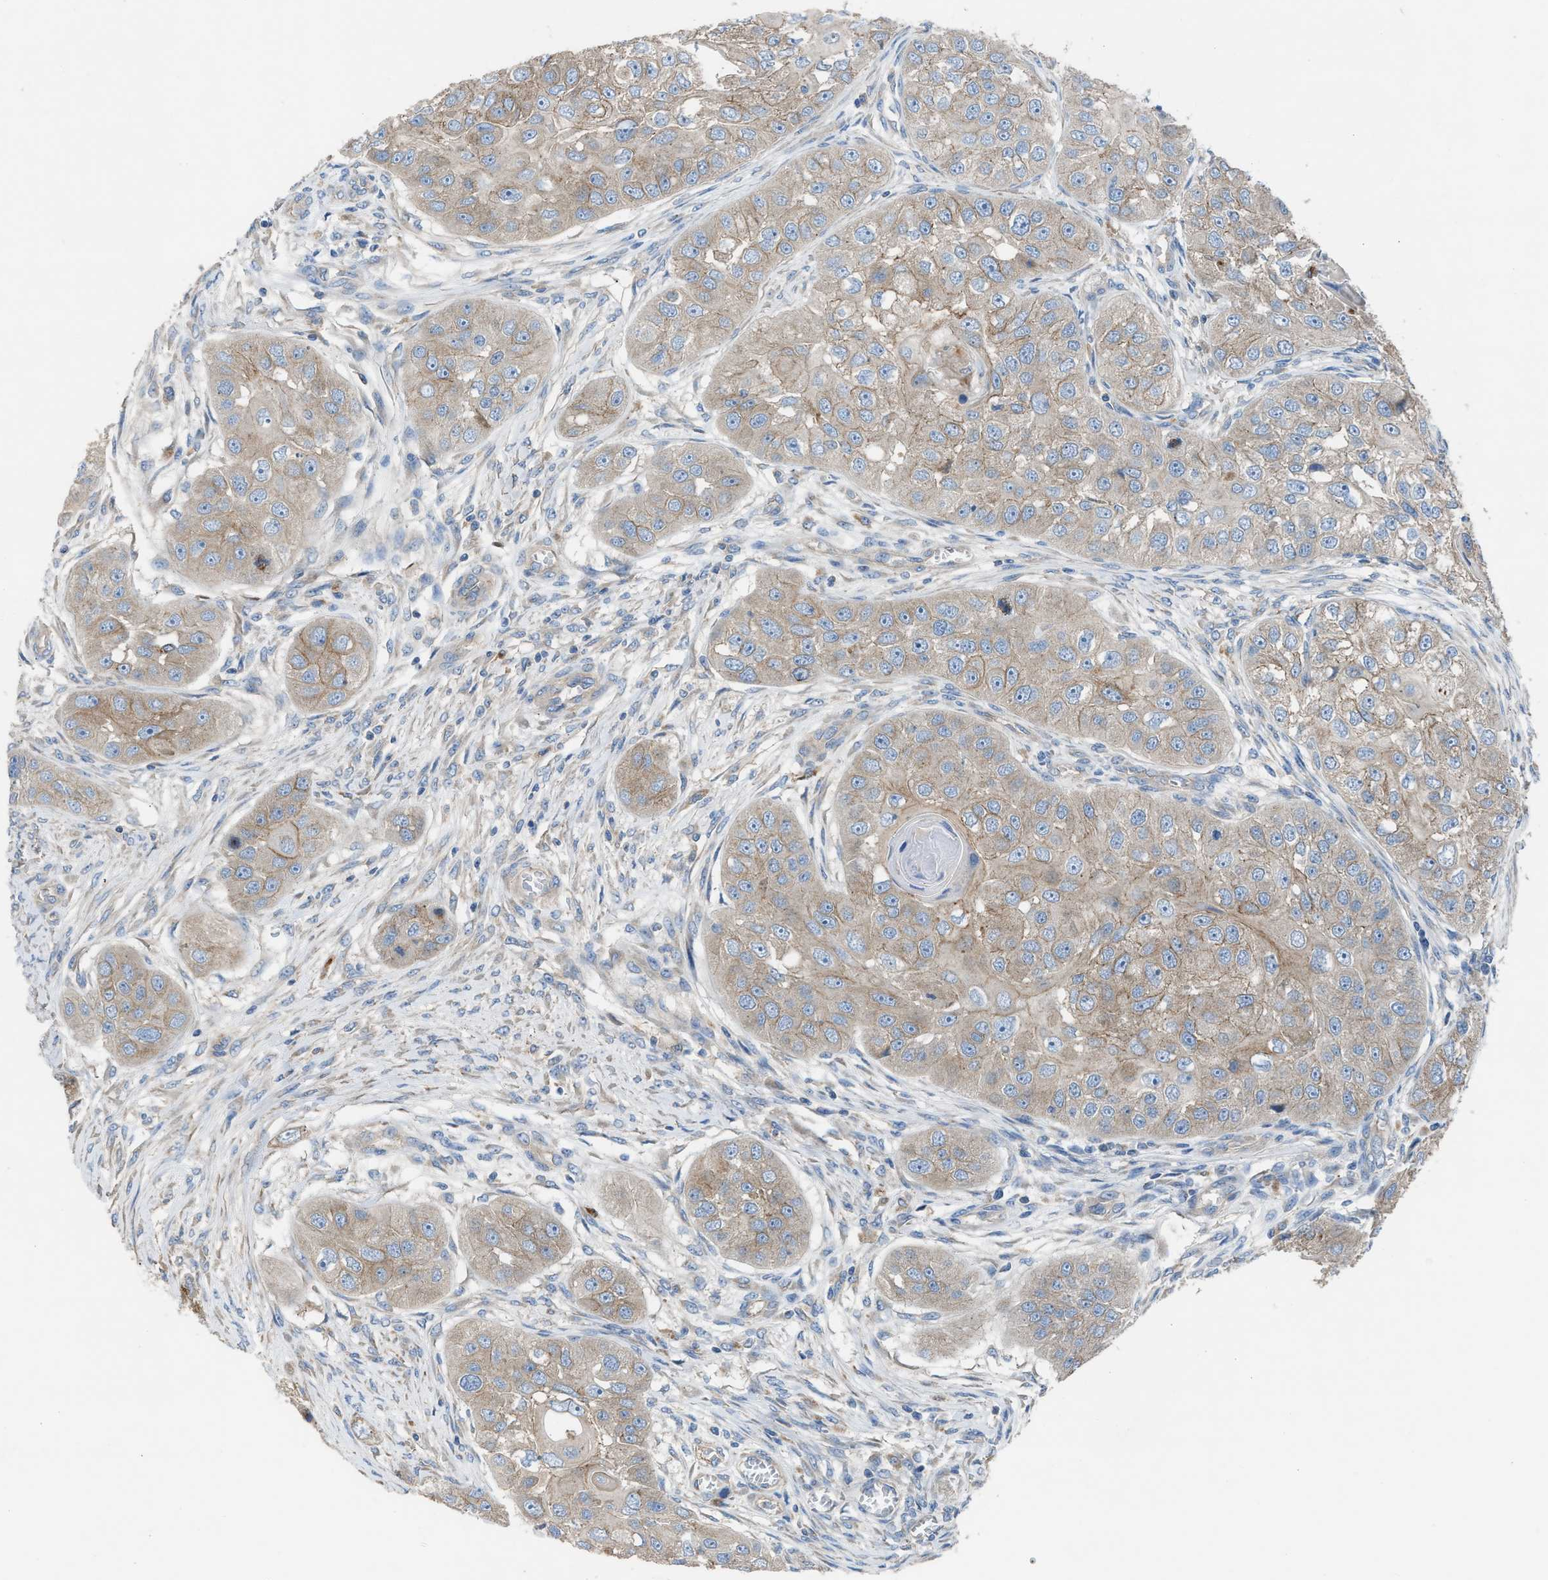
{"staining": {"intensity": "weak", "quantity": "25%-75%", "location": "cytoplasmic/membranous"}, "tissue": "head and neck cancer", "cell_type": "Tumor cells", "image_type": "cancer", "snomed": [{"axis": "morphology", "description": "Normal tissue, NOS"}, {"axis": "morphology", "description": "Squamous cell carcinoma, NOS"}, {"axis": "topography", "description": "Skeletal muscle"}, {"axis": "topography", "description": "Head-Neck"}], "caption": "Immunohistochemical staining of squamous cell carcinoma (head and neck) reveals low levels of weak cytoplasmic/membranous protein expression in approximately 25%-75% of tumor cells.", "gene": "AOAH", "patient": {"sex": "male", "age": 51}}